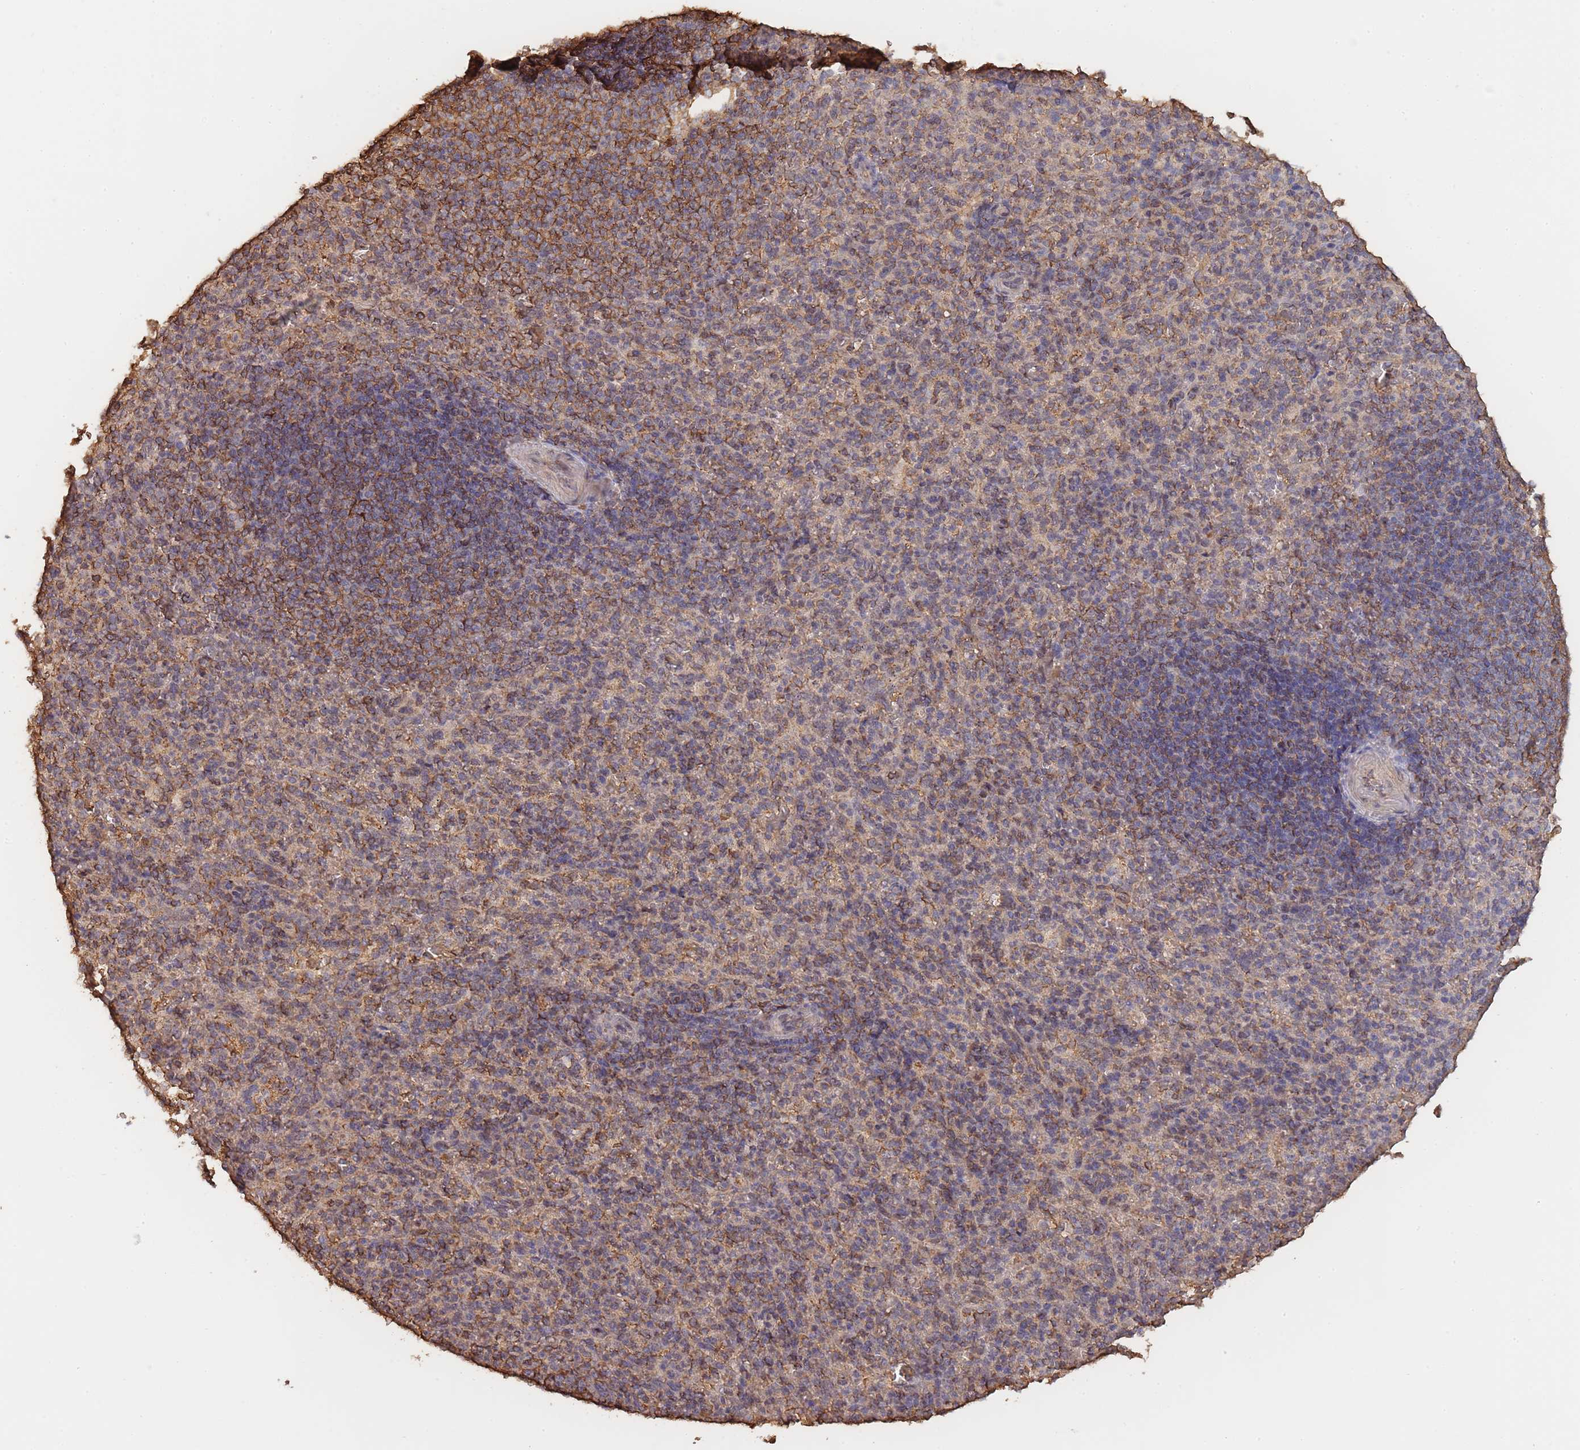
{"staining": {"intensity": "moderate", "quantity": "25%-75%", "location": "cytoplasmic/membranous"}, "tissue": "spleen", "cell_type": "Cells in red pulp", "image_type": "normal", "snomed": [{"axis": "morphology", "description": "Normal tissue, NOS"}, {"axis": "topography", "description": "Spleen"}], "caption": "A brown stain highlights moderate cytoplasmic/membranous positivity of a protein in cells in red pulp of unremarkable spleen.", "gene": "METRN", "patient": {"sex": "female", "age": 21}}